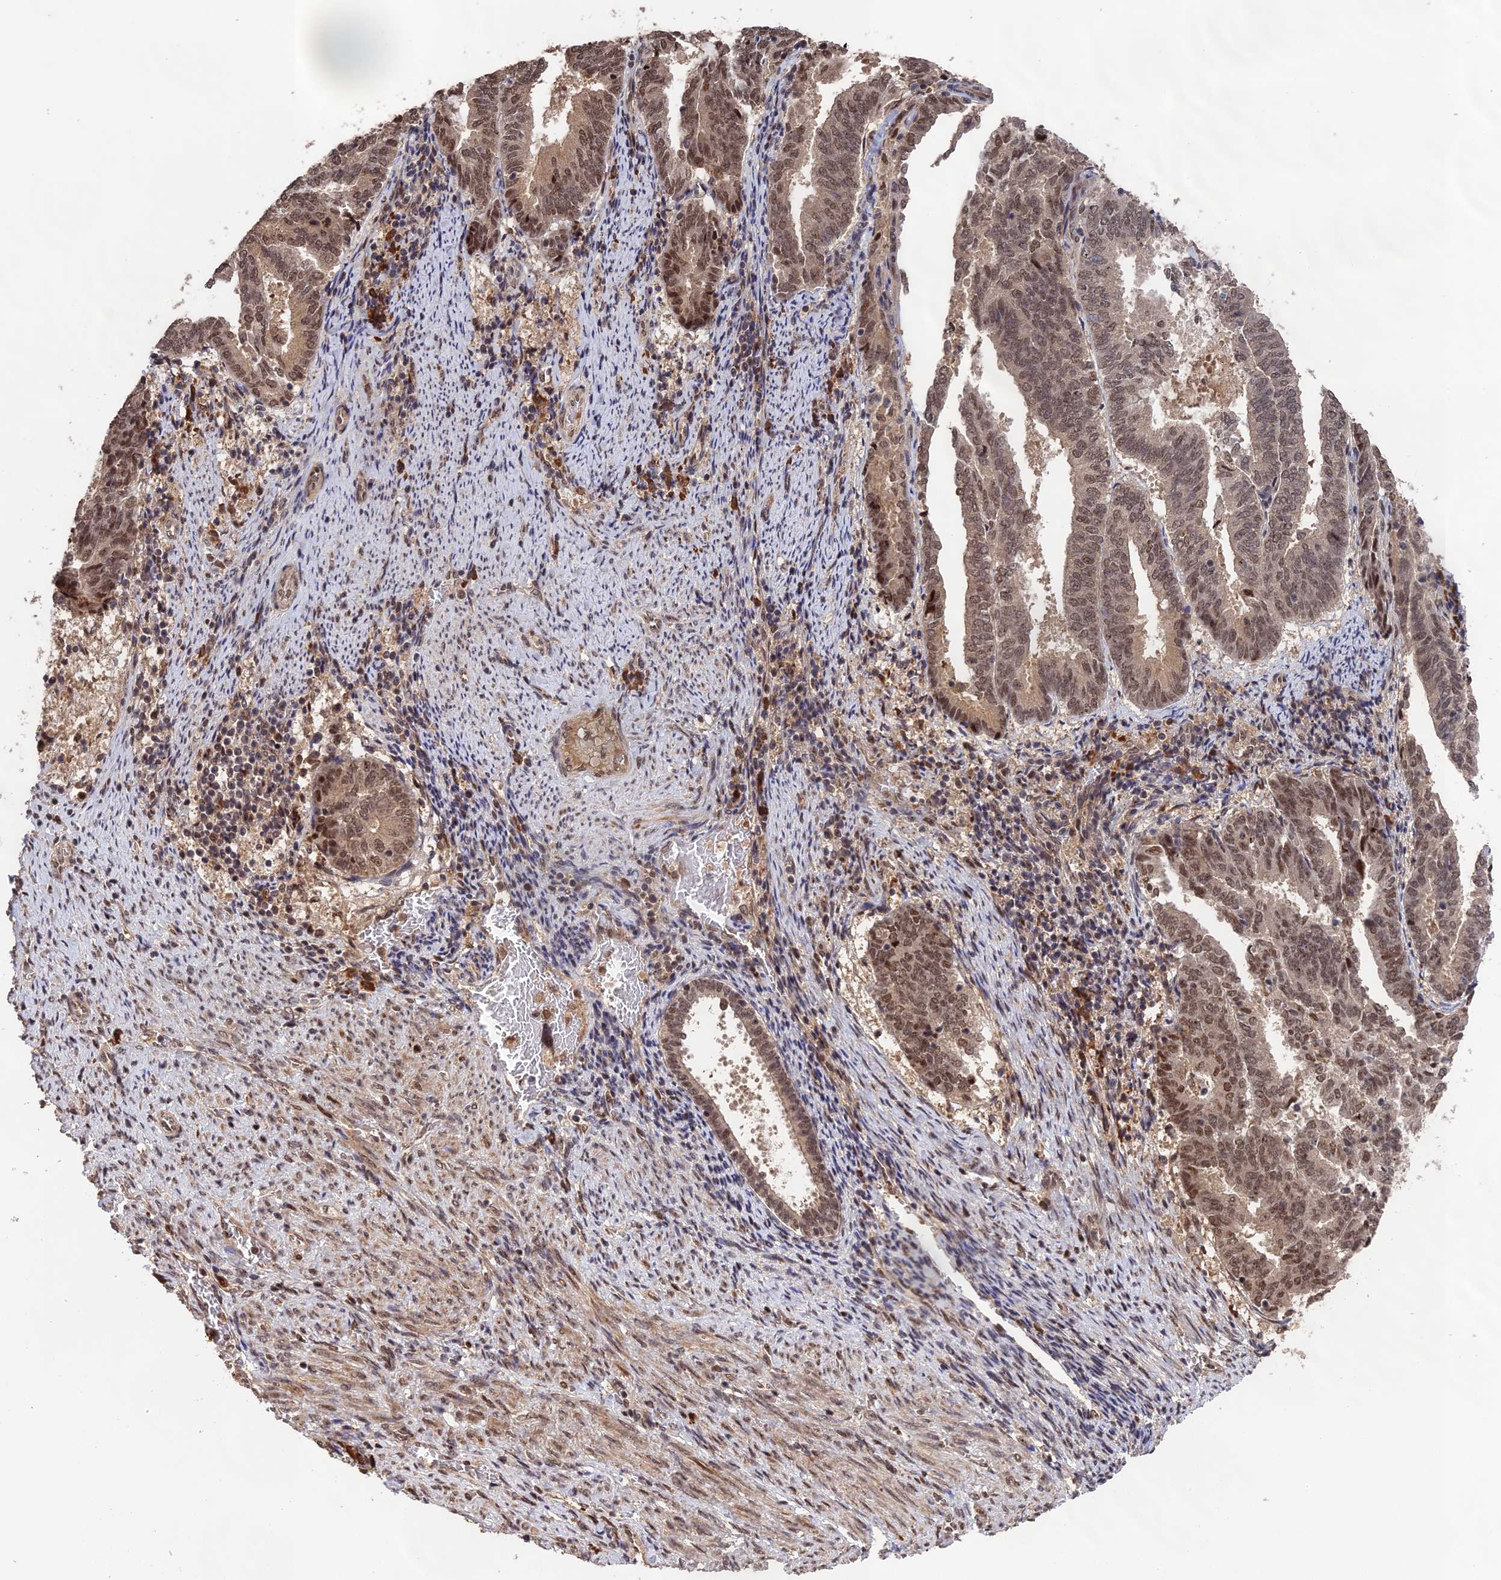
{"staining": {"intensity": "moderate", "quantity": ">75%", "location": "cytoplasmic/membranous,nuclear"}, "tissue": "endometrial cancer", "cell_type": "Tumor cells", "image_type": "cancer", "snomed": [{"axis": "morphology", "description": "Adenocarcinoma, NOS"}, {"axis": "topography", "description": "Endometrium"}], "caption": "Immunohistochemistry (IHC) photomicrograph of neoplastic tissue: endometrial cancer (adenocarcinoma) stained using IHC shows medium levels of moderate protein expression localized specifically in the cytoplasmic/membranous and nuclear of tumor cells, appearing as a cytoplasmic/membranous and nuclear brown color.", "gene": "OSBPL1A", "patient": {"sex": "female", "age": 80}}